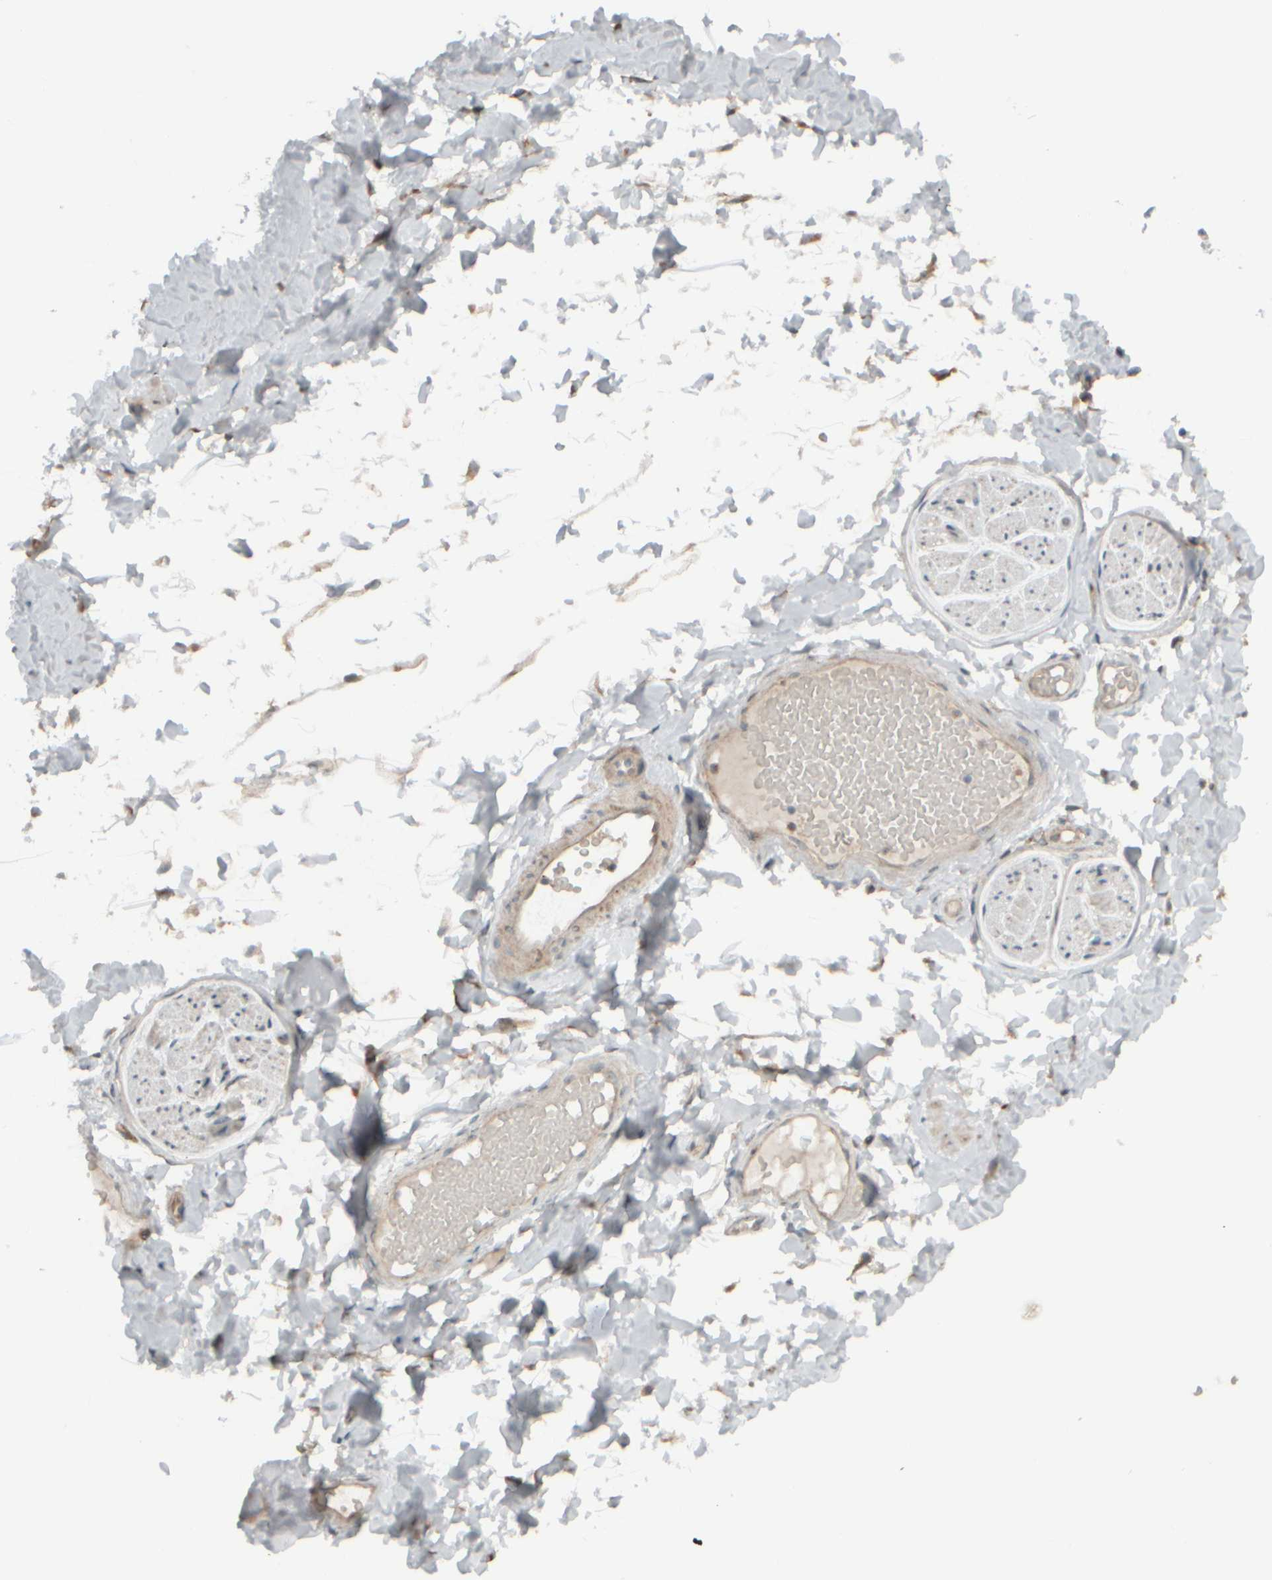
{"staining": {"intensity": "weak", "quantity": "<25%", "location": "cytoplasmic/membranous"}, "tissue": "adipose tissue", "cell_type": "Adipocytes", "image_type": "normal", "snomed": [{"axis": "morphology", "description": "Normal tissue, NOS"}, {"axis": "topography", "description": "Adipose tissue"}, {"axis": "topography", "description": "Vascular tissue"}, {"axis": "topography", "description": "Peripheral nerve tissue"}], "caption": "Immunohistochemistry of normal adipose tissue demonstrates no expression in adipocytes. The staining was performed using DAB to visualize the protein expression in brown, while the nuclei were stained in blue with hematoxylin (Magnification: 20x).", "gene": "HGS", "patient": {"sex": "male", "age": 25}}